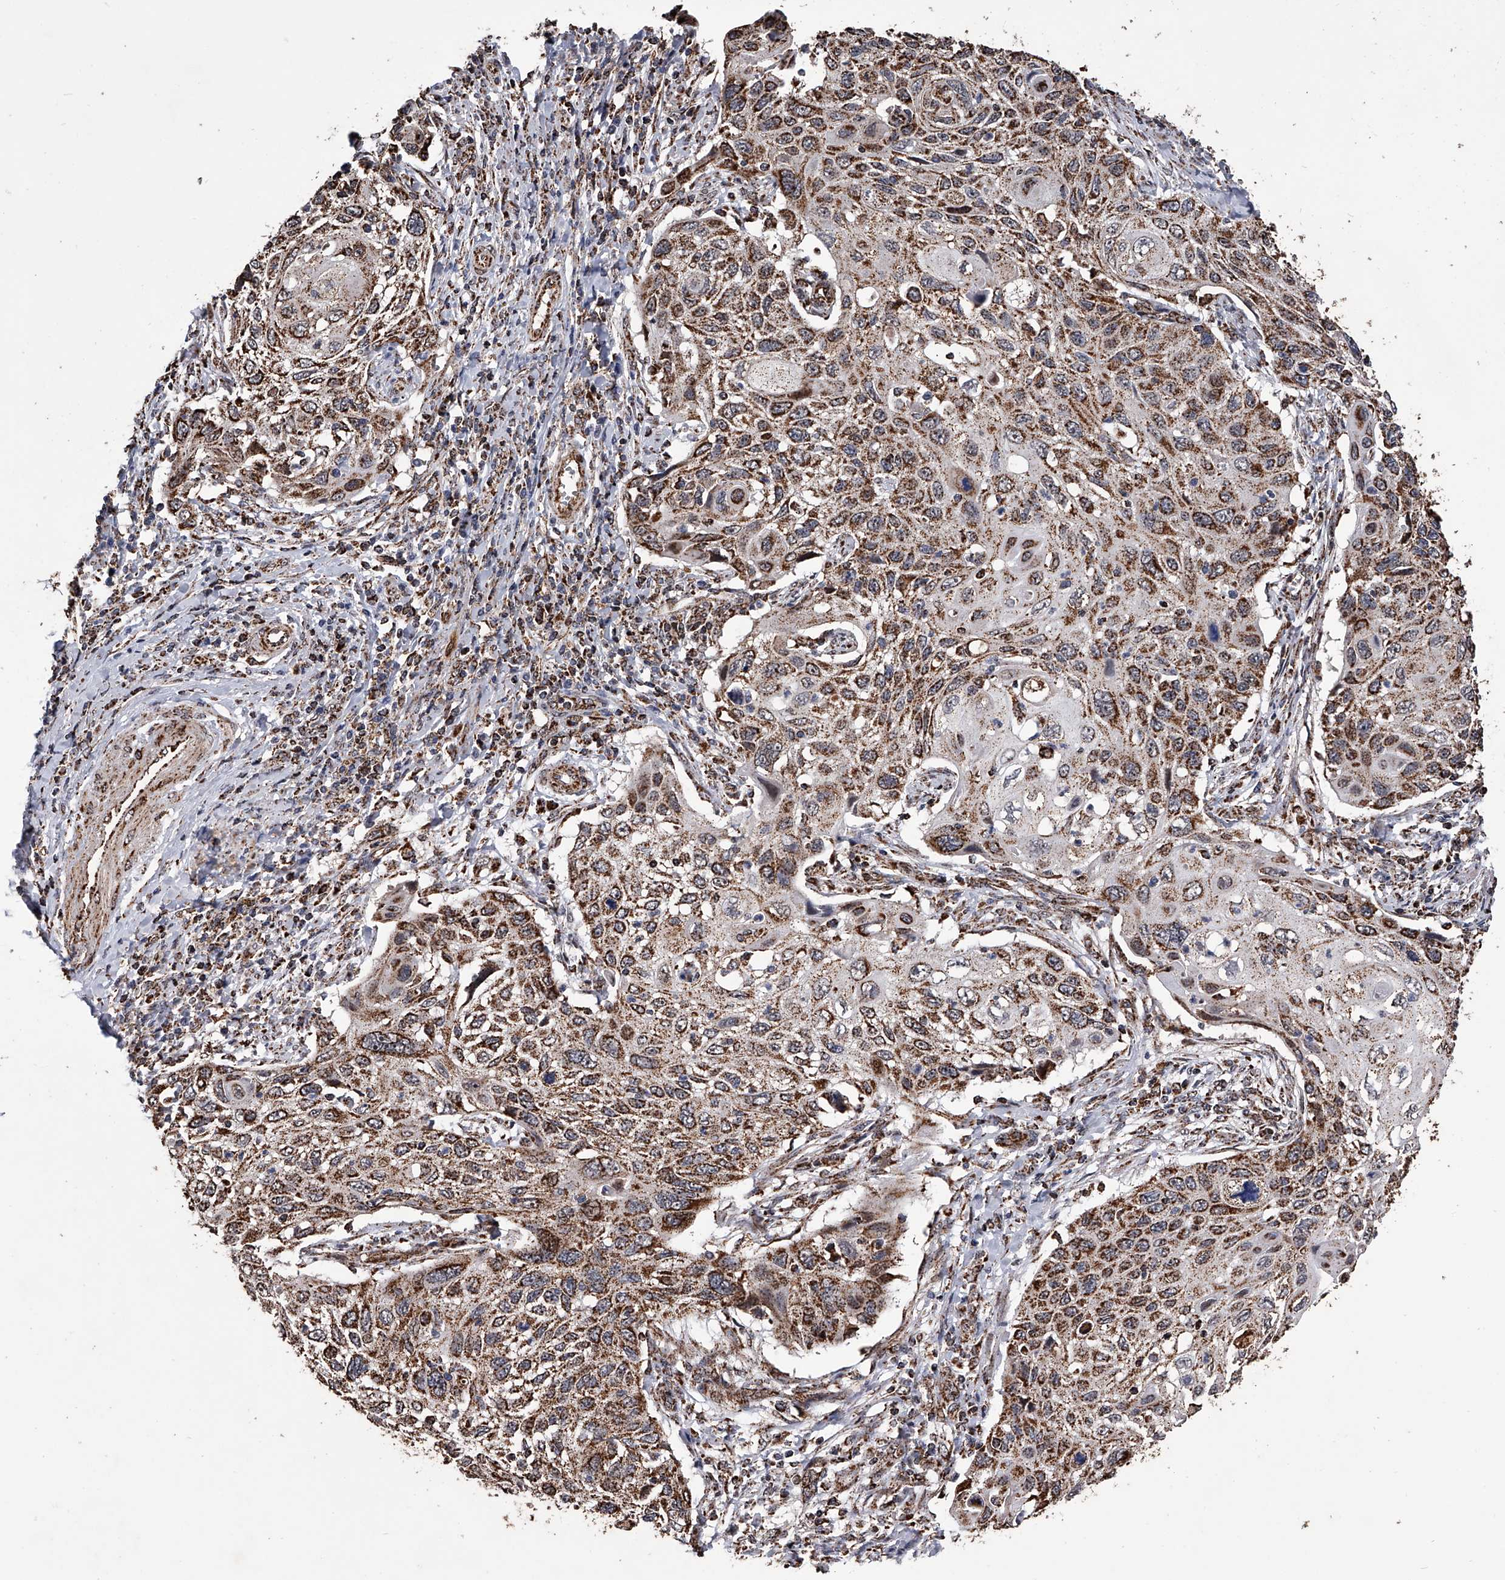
{"staining": {"intensity": "strong", "quantity": ">75%", "location": "cytoplasmic/membranous"}, "tissue": "cervical cancer", "cell_type": "Tumor cells", "image_type": "cancer", "snomed": [{"axis": "morphology", "description": "Squamous cell carcinoma, NOS"}, {"axis": "topography", "description": "Cervix"}], "caption": "IHC (DAB (3,3'-diaminobenzidine)) staining of cervical squamous cell carcinoma displays strong cytoplasmic/membranous protein expression in approximately >75% of tumor cells.", "gene": "SMPDL3A", "patient": {"sex": "female", "age": 70}}